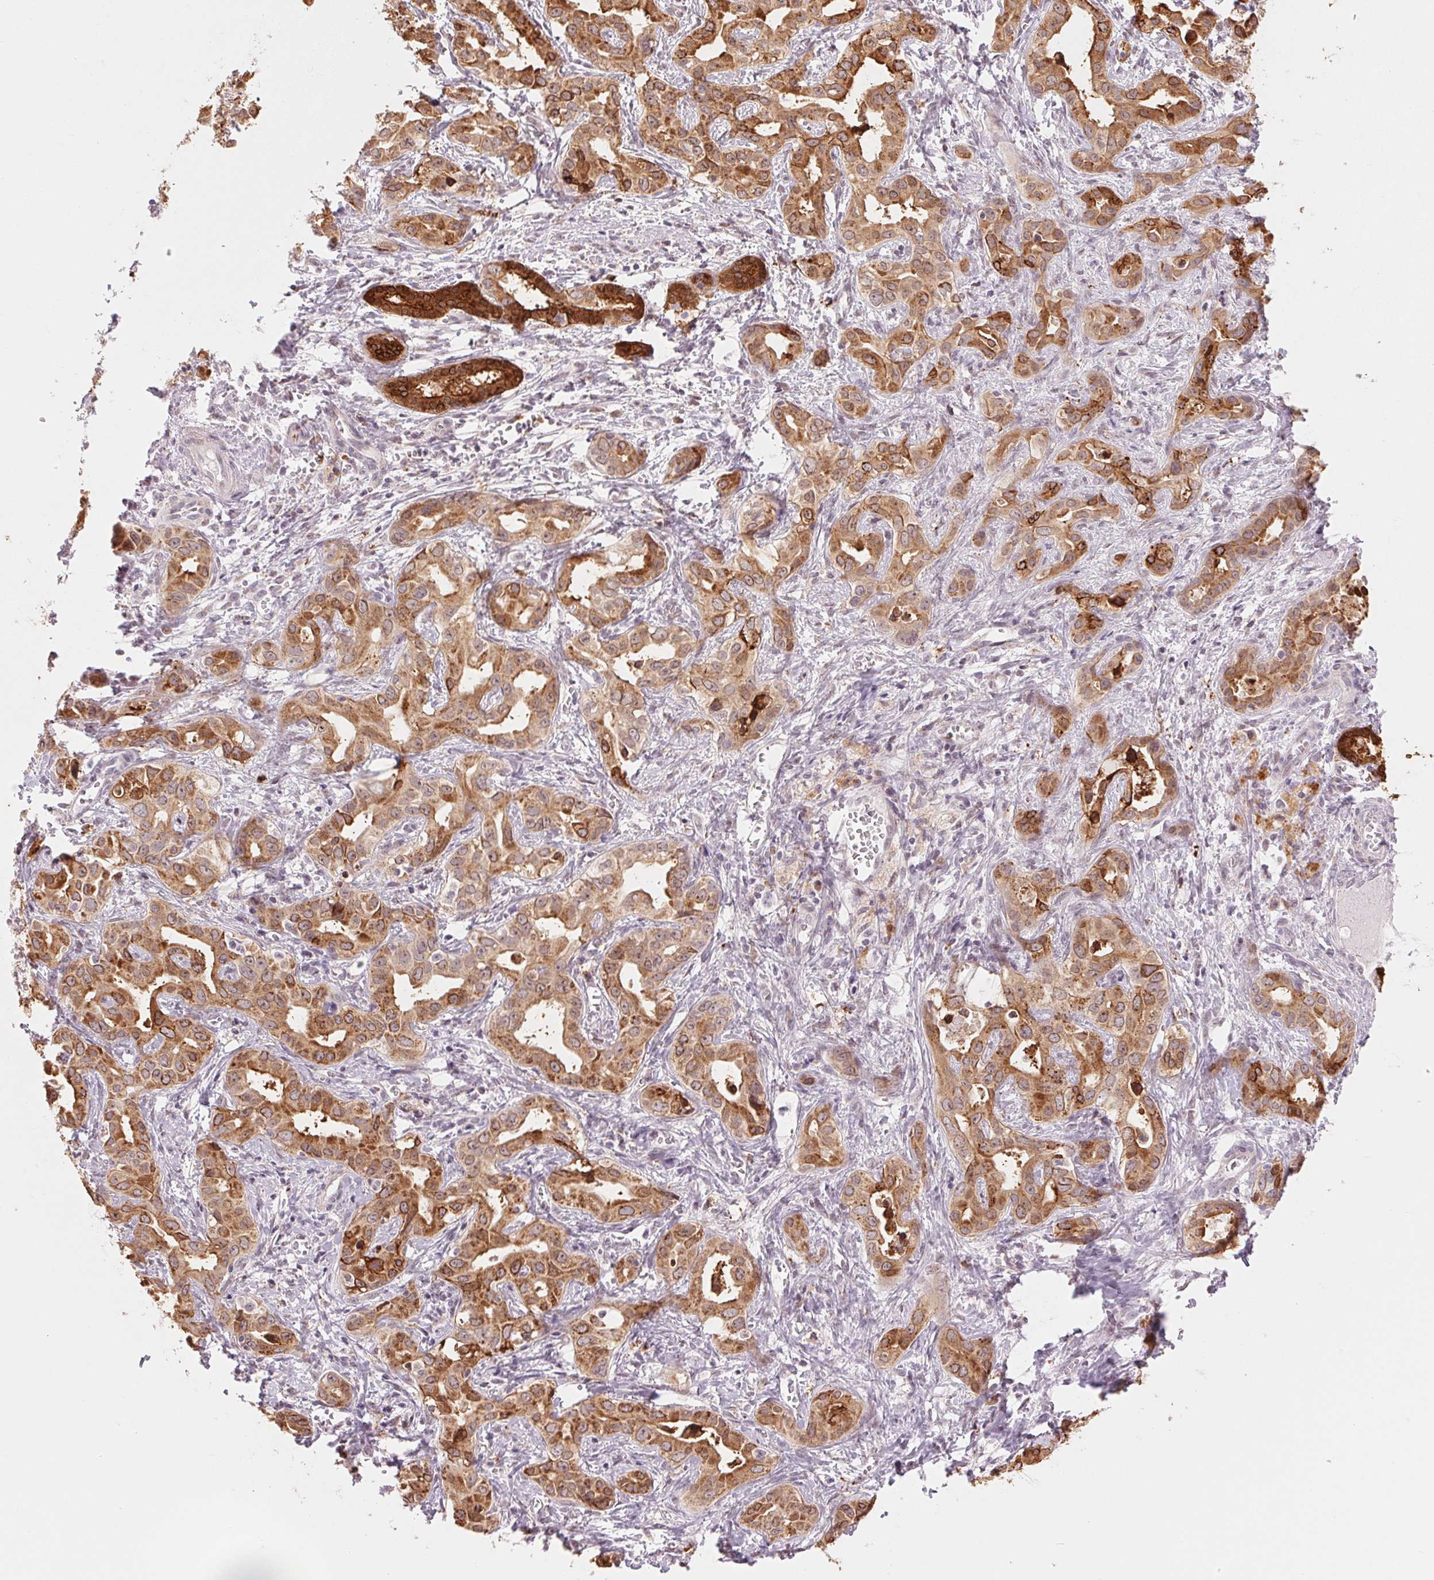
{"staining": {"intensity": "moderate", "quantity": ">75%", "location": "cytoplasmic/membranous"}, "tissue": "liver cancer", "cell_type": "Tumor cells", "image_type": "cancer", "snomed": [{"axis": "morphology", "description": "Cholangiocarcinoma"}, {"axis": "topography", "description": "Liver"}], "caption": "This is an image of immunohistochemistry (IHC) staining of liver cholangiocarcinoma, which shows moderate expression in the cytoplasmic/membranous of tumor cells.", "gene": "ARHGAP32", "patient": {"sex": "female", "age": 65}}